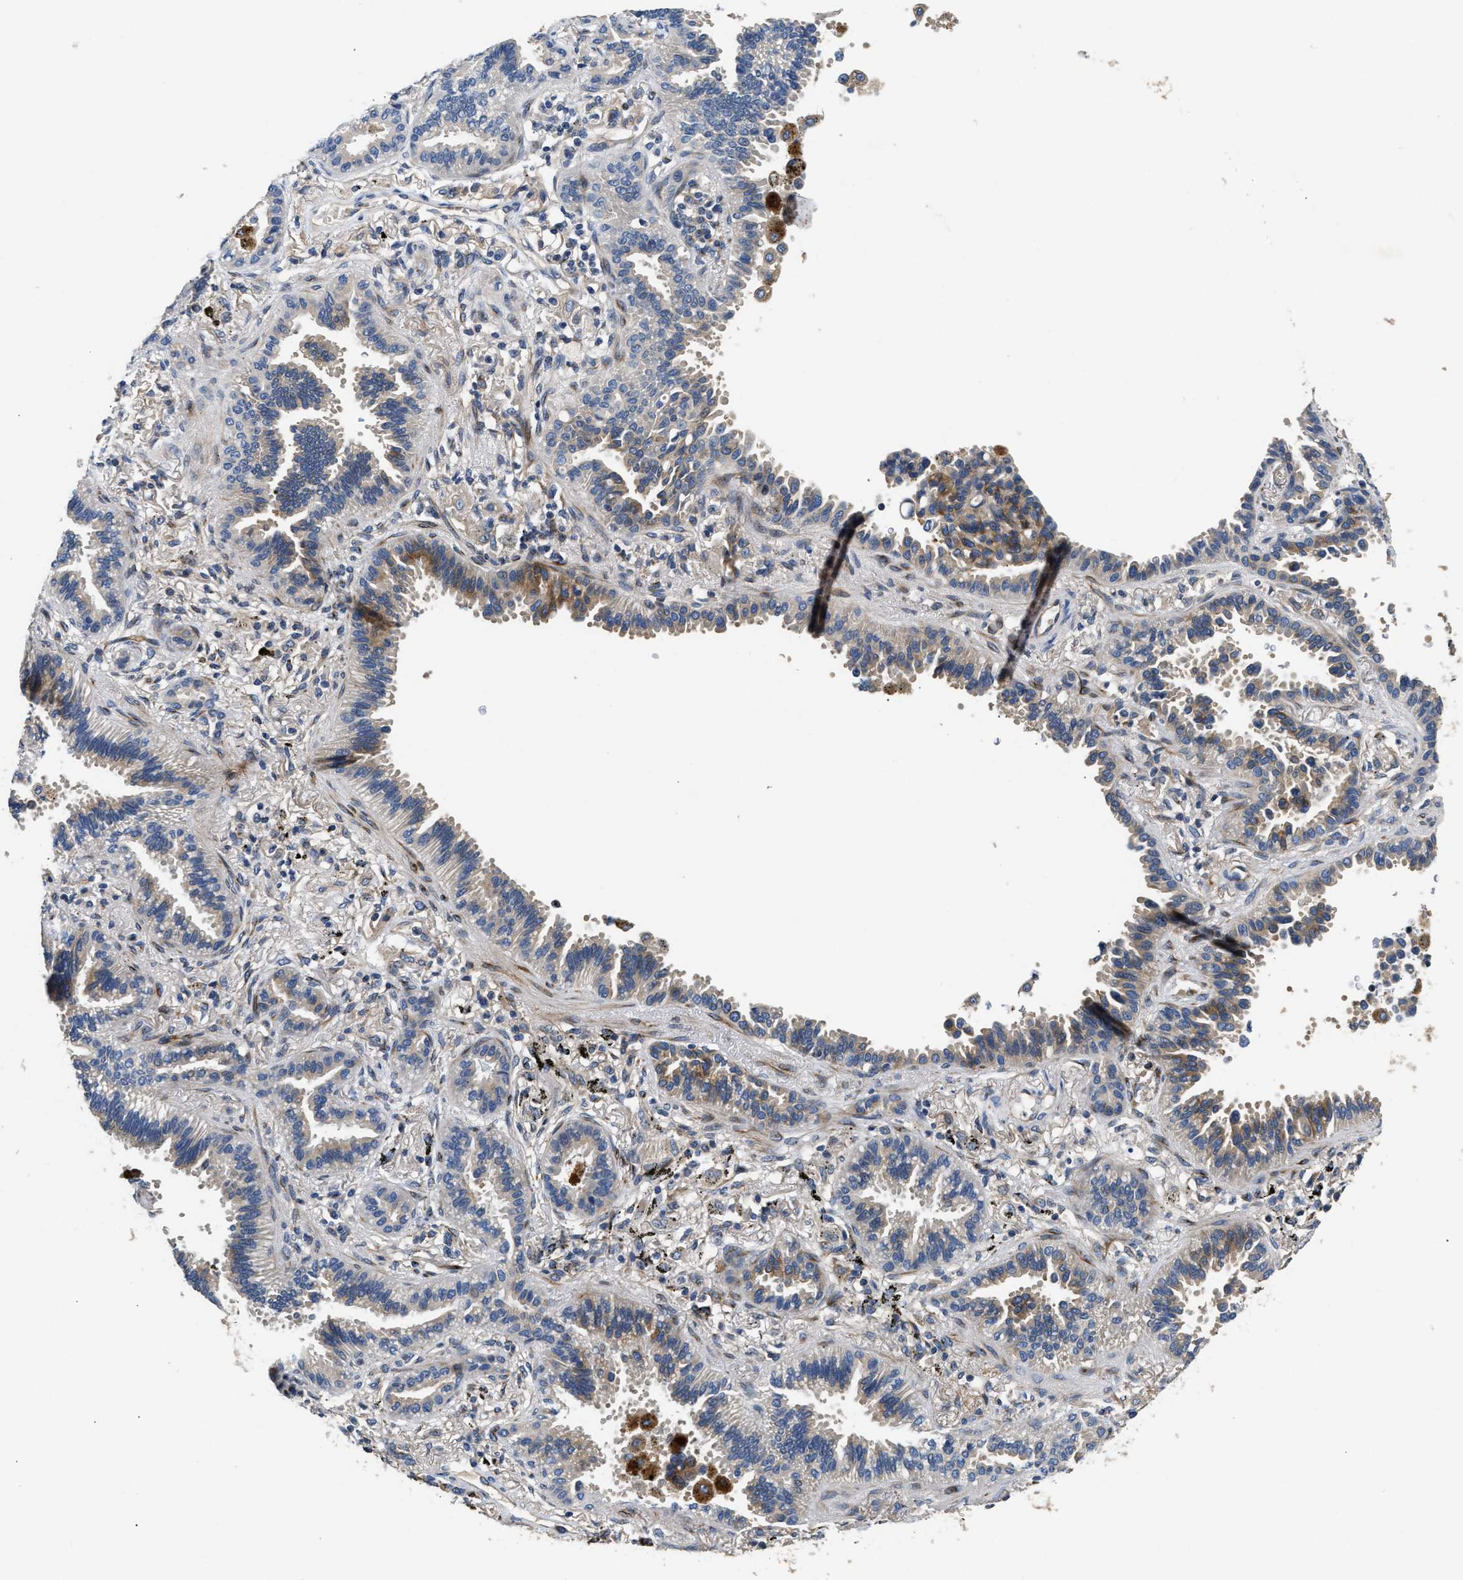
{"staining": {"intensity": "moderate", "quantity": "<25%", "location": "cytoplasmic/membranous"}, "tissue": "lung cancer", "cell_type": "Tumor cells", "image_type": "cancer", "snomed": [{"axis": "morphology", "description": "Normal tissue, NOS"}, {"axis": "morphology", "description": "Adenocarcinoma, NOS"}, {"axis": "topography", "description": "Lung"}], "caption": "This histopathology image exhibits IHC staining of lung cancer (adenocarcinoma), with low moderate cytoplasmic/membranous positivity in about <25% of tumor cells.", "gene": "IL17RC", "patient": {"sex": "male", "age": 59}}